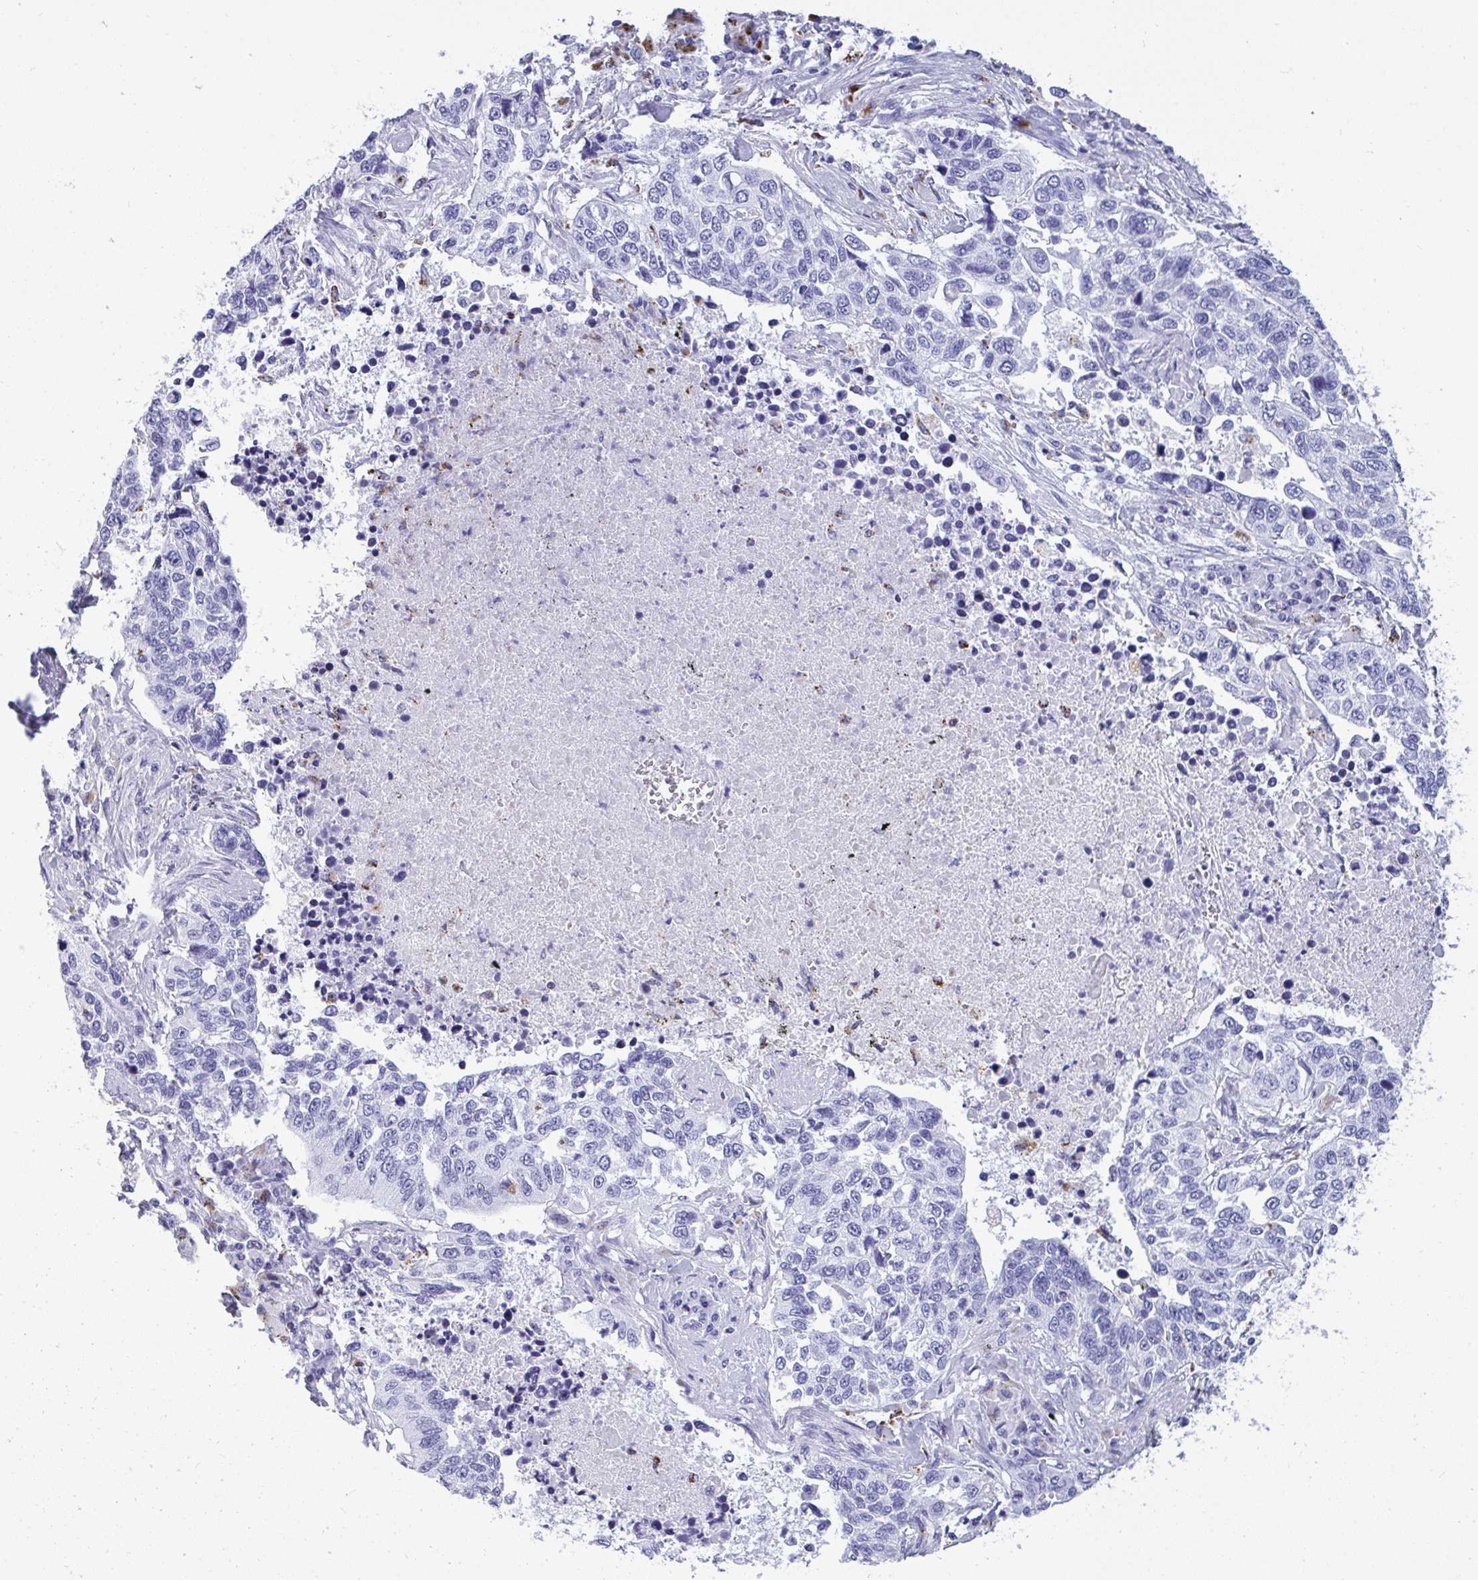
{"staining": {"intensity": "negative", "quantity": "none", "location": "none"}, "tissue": "lung cancer", "cell_type": "Tumor cells", "image_type": "cancer", "snomed": [{"axis": "morphology", "description": "Squamous cell carcinoma, NOS"}, {"axis": "topography", "description": "Lung"}], "caption": "Human lung squamous cell carcinoma stained for a protein using immunohistochemistry demonstrates no positivity in tumor cells.", "gene": "CPVL", "patient": {"sex": "male", "age": 62}}